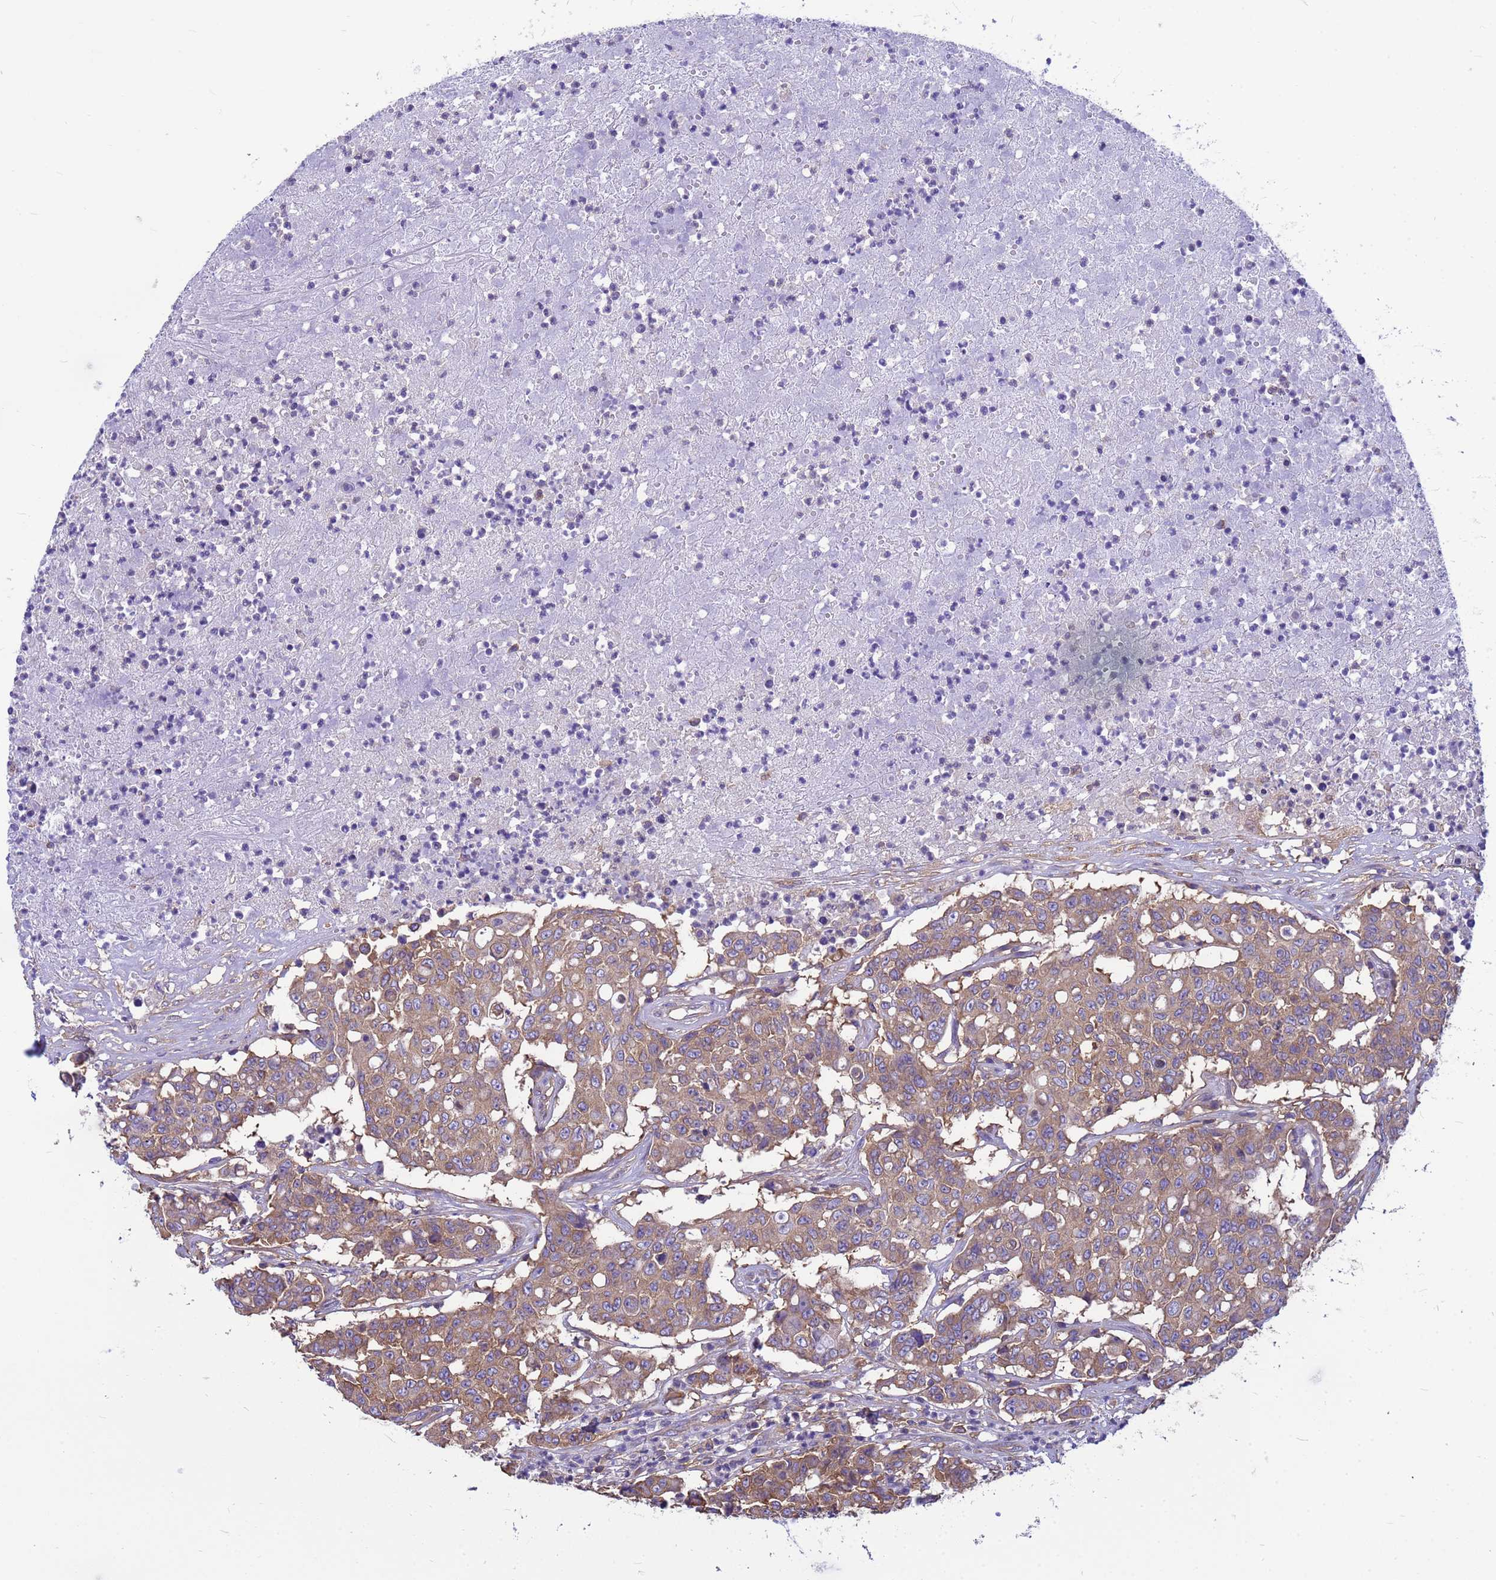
{"staining": {"intensity": "weak", "quantity": ">75%", "location": "cytoplasmic/membranous"}, "tissue": "colorectal cancer", "cell_type": "Tumor cells", "image_type": "cancer", "snomed": [{"axis": "morphology", "description": "Adenocarcinoma, NOS"}, {"axis": "topography", "description": "Colon"}], "caption": "Protein expression analysis of human adenocarcinoma (colorectal) reveals weak cytoplasmic/membranous expression in approximately >75% of tumor cells. (DAB = brown stain, brightfield microscopy at high magnification).", "gene": "TUBB1", "patient": {"sex": "male", "age": 51}}